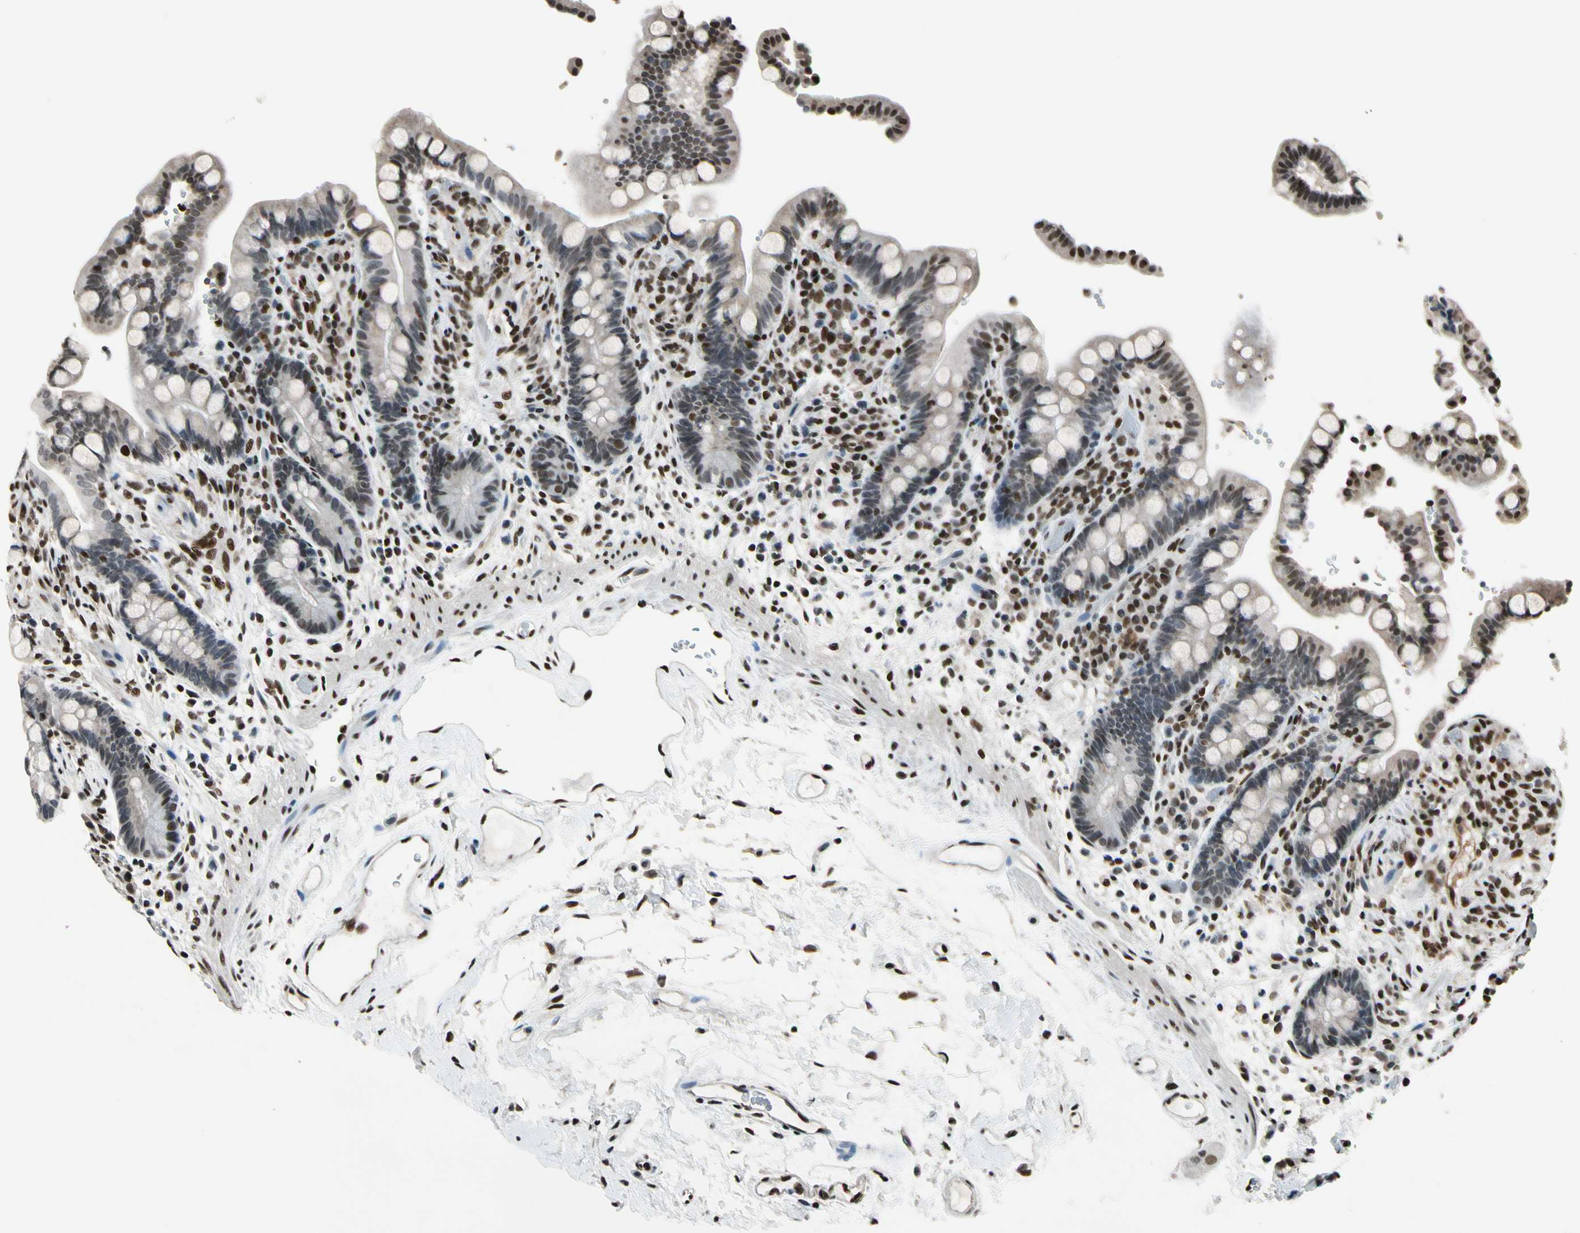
{"staining": {"intensity": "moderate", "quantity": ">75%", "location": "nuclear"}, "tissue": "colon", "cell_type": "Endothelial cells", "image_type": "normal", "snomed": [{"axis": "morphology", "description": "Normal tissue, NOS"}, {"axis": "topography", "description": "Colon"}], "caption": "Normal colon displays moderate nuclear positivity in about >75% of endothelial cells.", "gene": "RECQL", "patient": {"sex": "male", "age": 73}}